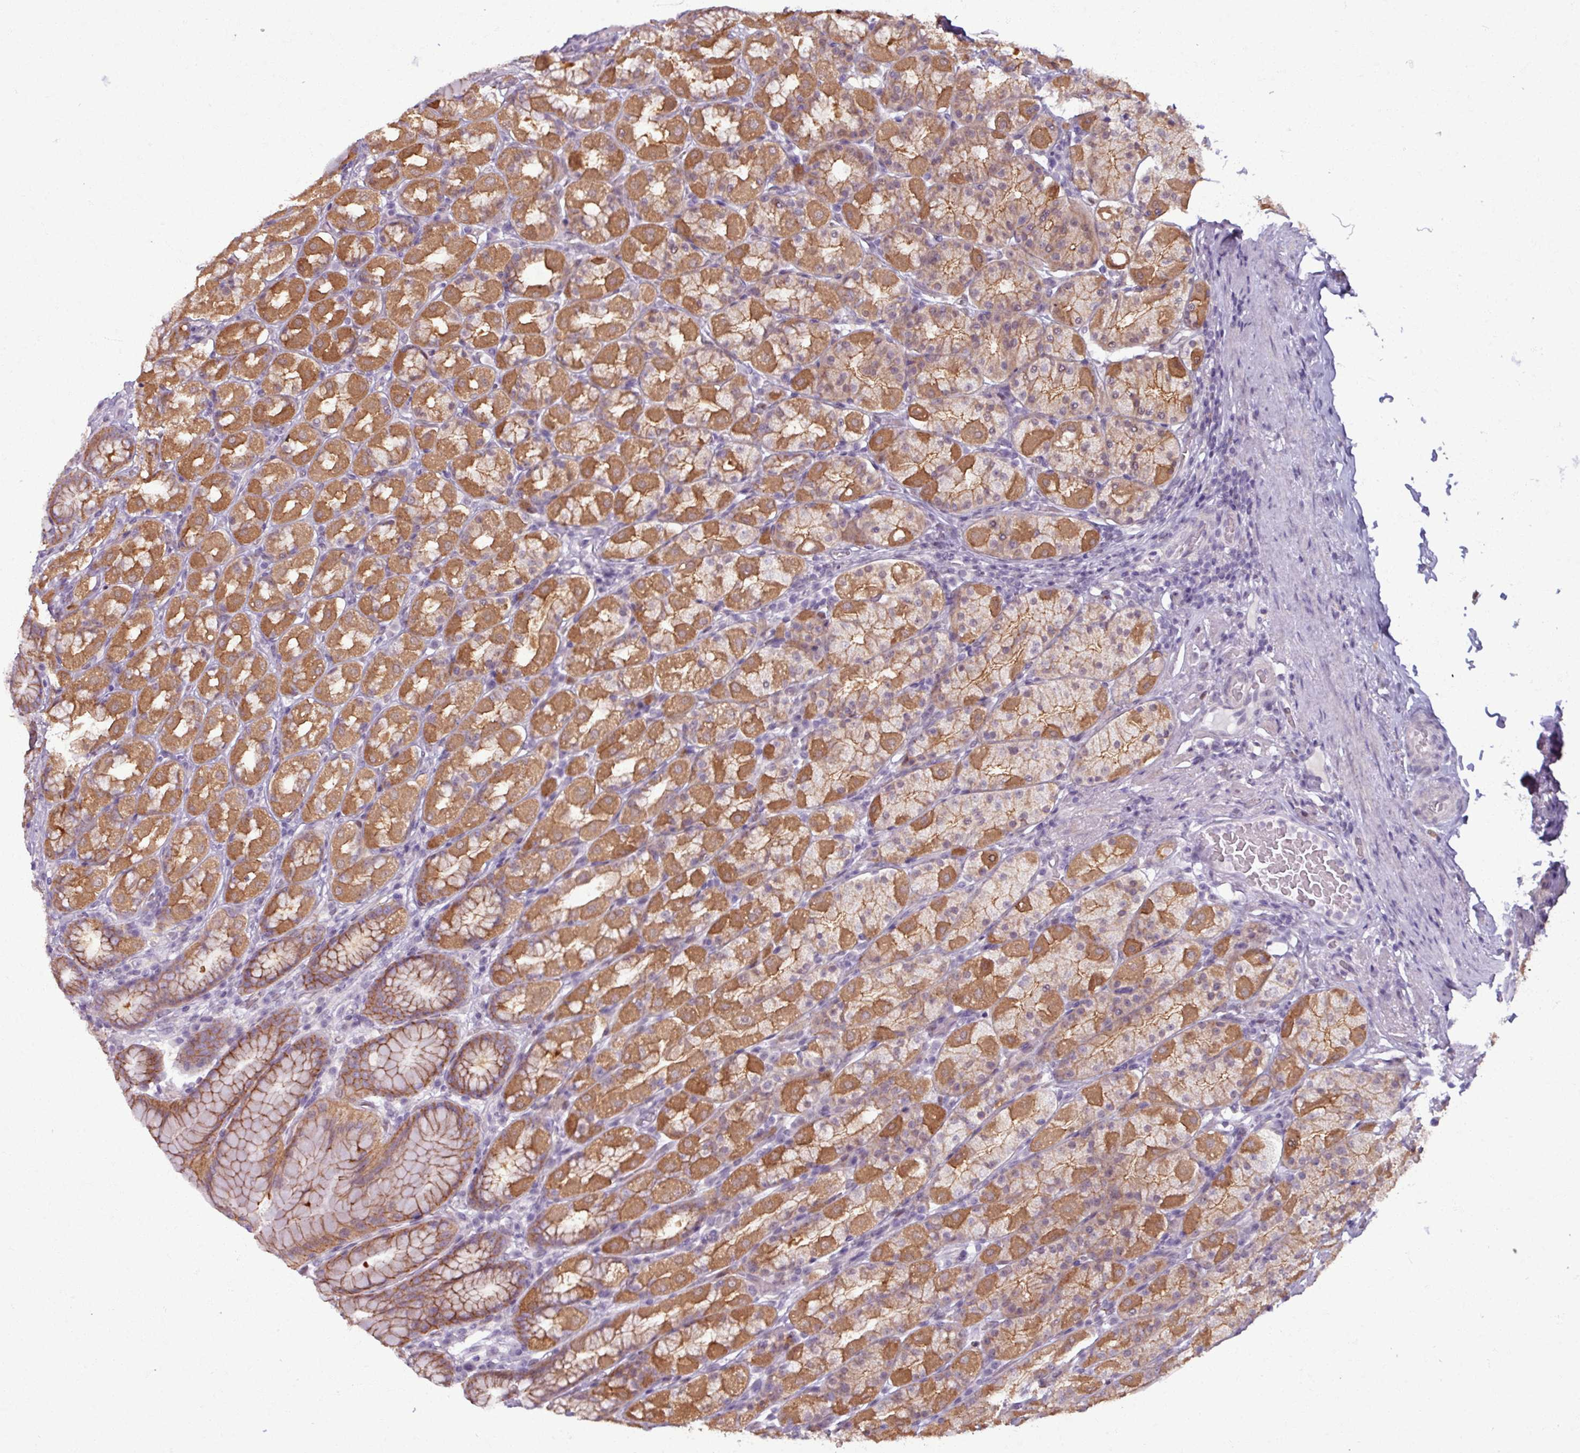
{"staining": {"intensity": "strong", "quantity": ">75%", "location": "cytoplasmic/membranous"}, "tissue": "stomach", "cell_type": "Glandular cells", "image_type": "normal", "snomed": [{"axis": "morphology", "description": "Normal tissue, NOS"}, {"axis": "topography", "description": "Stomach, upper"}, {"axis": "topography", "description": "Stomach"}], "caption": "Brown immunohistochemical staining in unremarkable stomach demonstrates strong cytoplasmic/membranous expression in approximately >75% of glandular cells. (DAB IHC, brown staining for protein, blue staining for nuclei).", "gene": "PNMA6A", "patient": {"sex": "male", "age": 68}}